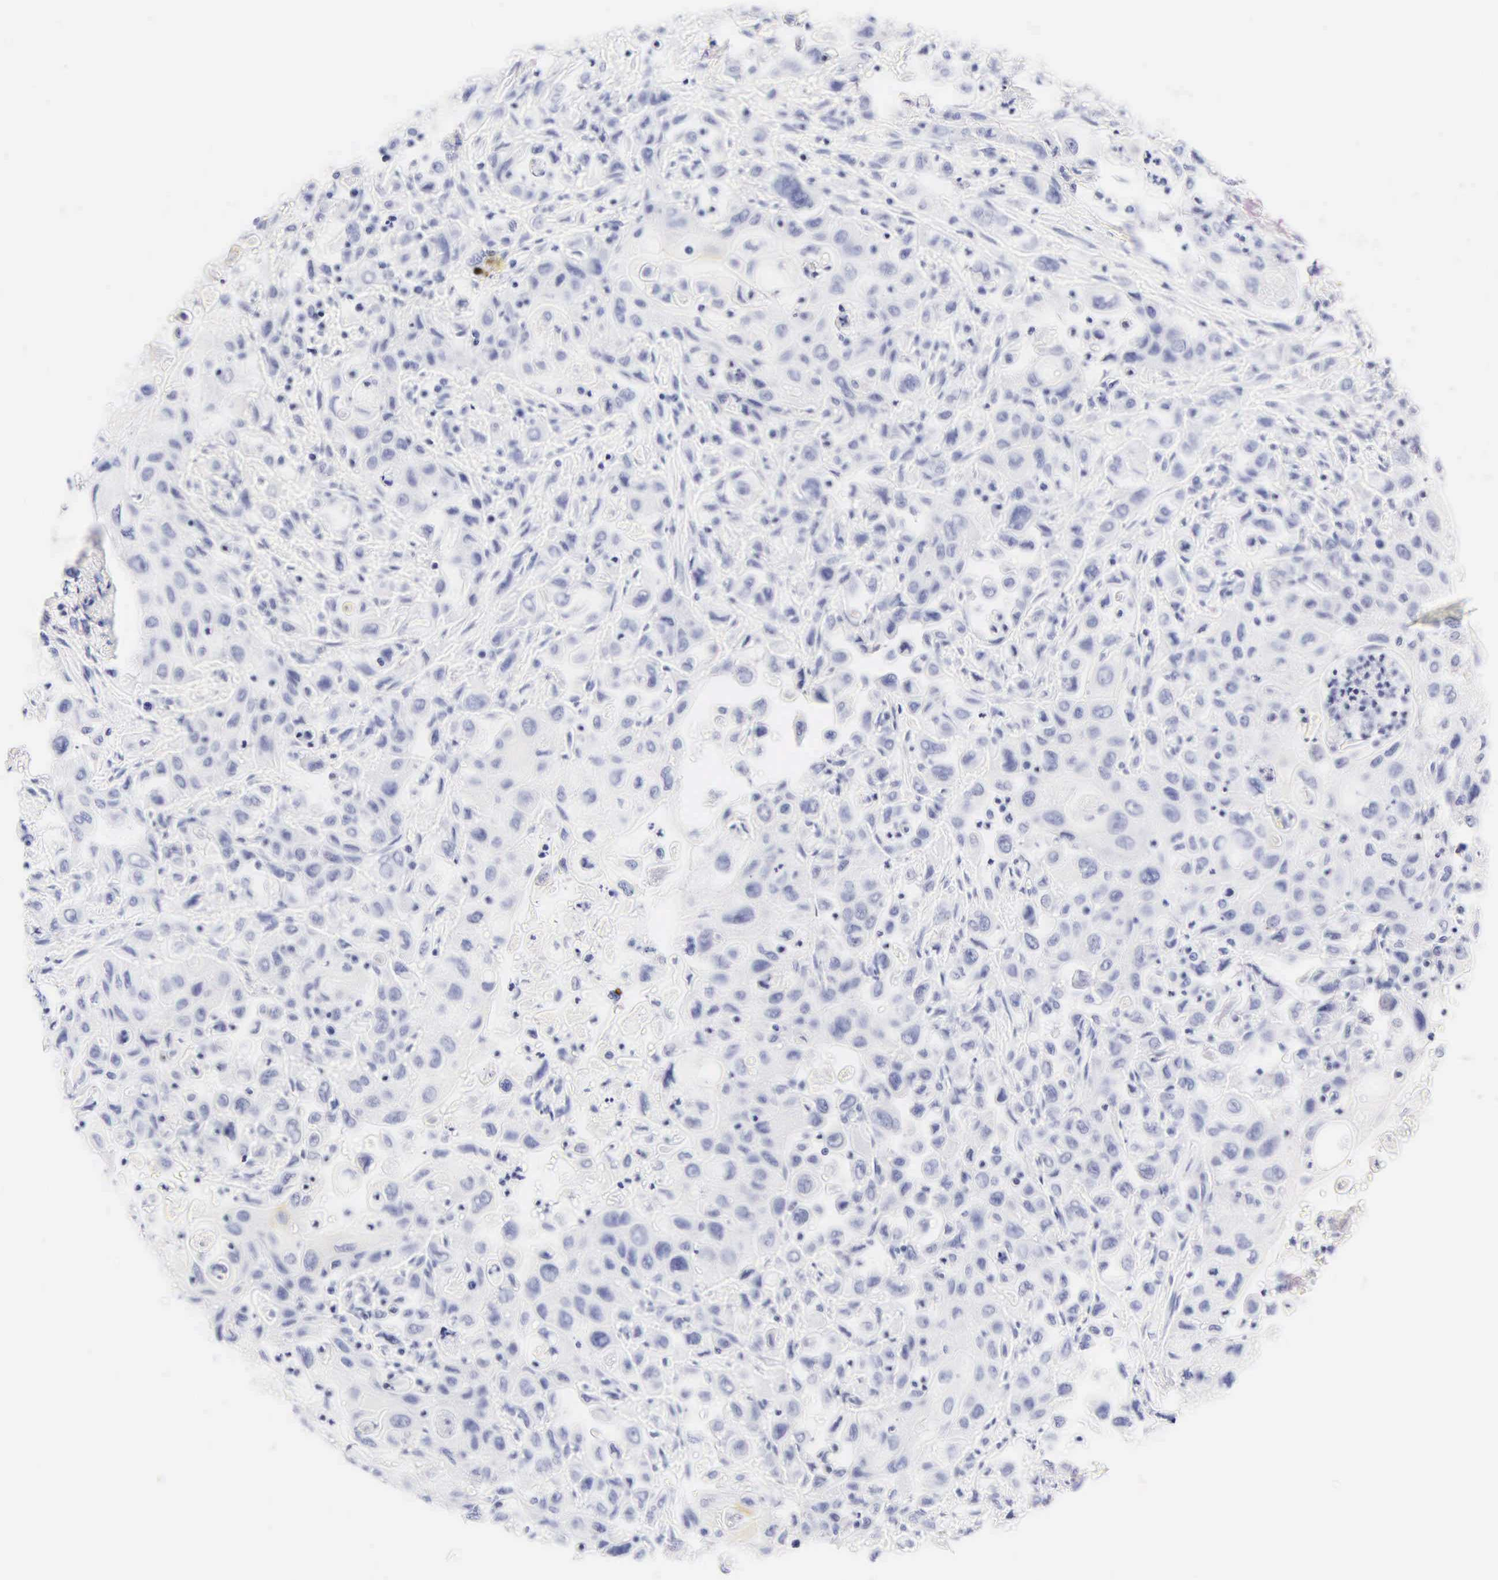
{"staining": {"intensity": "negative", "quantity": "none", "location": "none"}, "tissue": "pancreatic cancer", "cell_type": "Tumor cells", "image_type": "cancer", "snomed": [{"axis": "morphology", "description": "Adenocarcinoma, NOS"}, {"axis": "topography", "description": "Pancreas"}], "caption": "Tumor cells are negative for brown protein staining in pancreatic cancer.", "gene": "KRT20", "patient": {"sex": "male", "age": 70}}